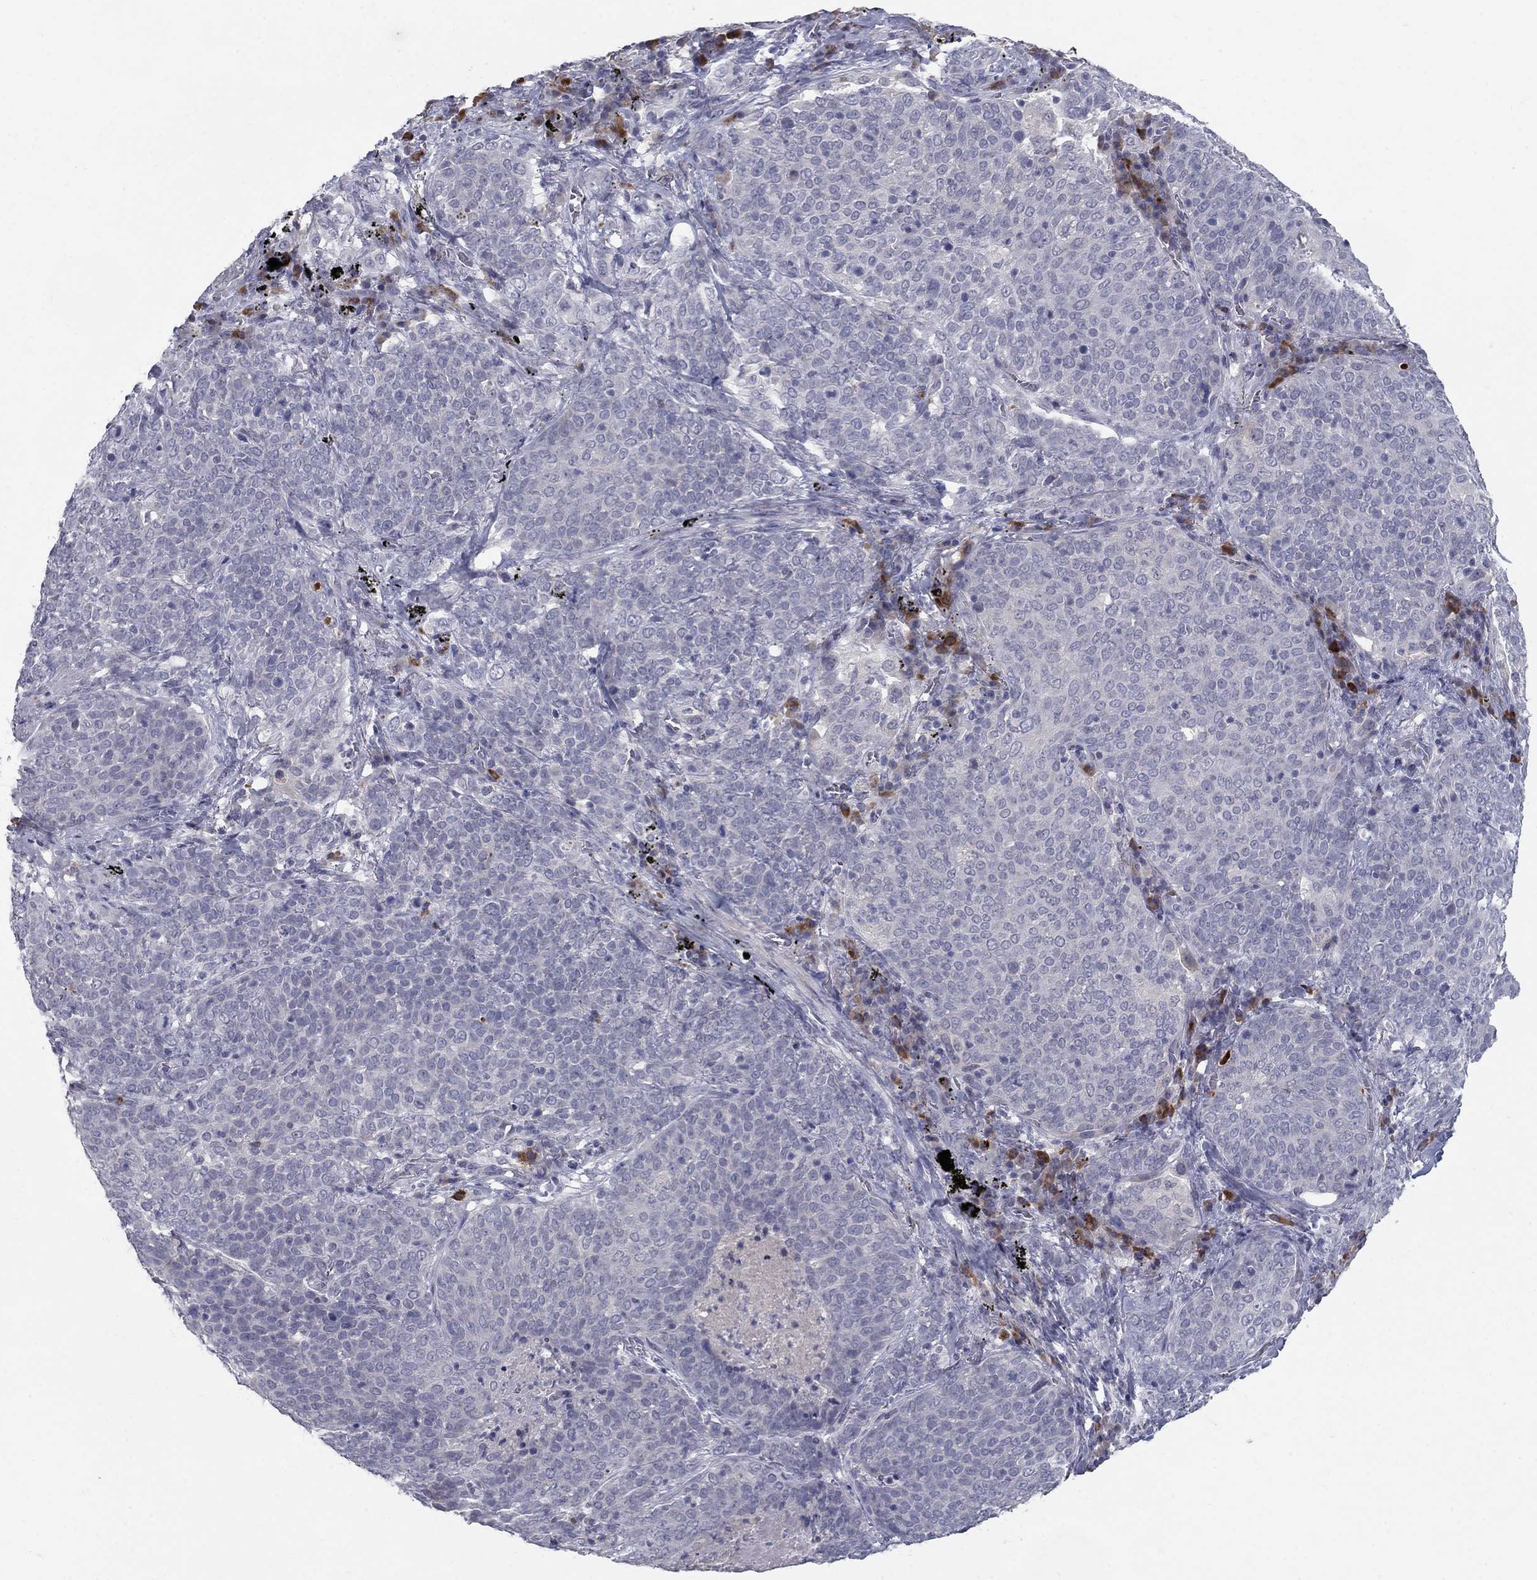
{"staining": {"intensity": "negative", "quantity": "none", "location": "none"}, "tissue": "lung cancer", "cell_type": "Tumor cells", "image_type": "cancer", "snomed": [{"axis": "morphology", "description": "Squamous cell carcinoma, NOS"}, {"axis": "topography", "description": "Lung"}], "caption": "A high-resolution micrograph shows immunohistochemistry staining of lung cancer (squamous cell carcinoma), which displays no significant staining in tumor cells.", "gene": "NTRK2", "patient": {"sex": "male", "age": 82}}